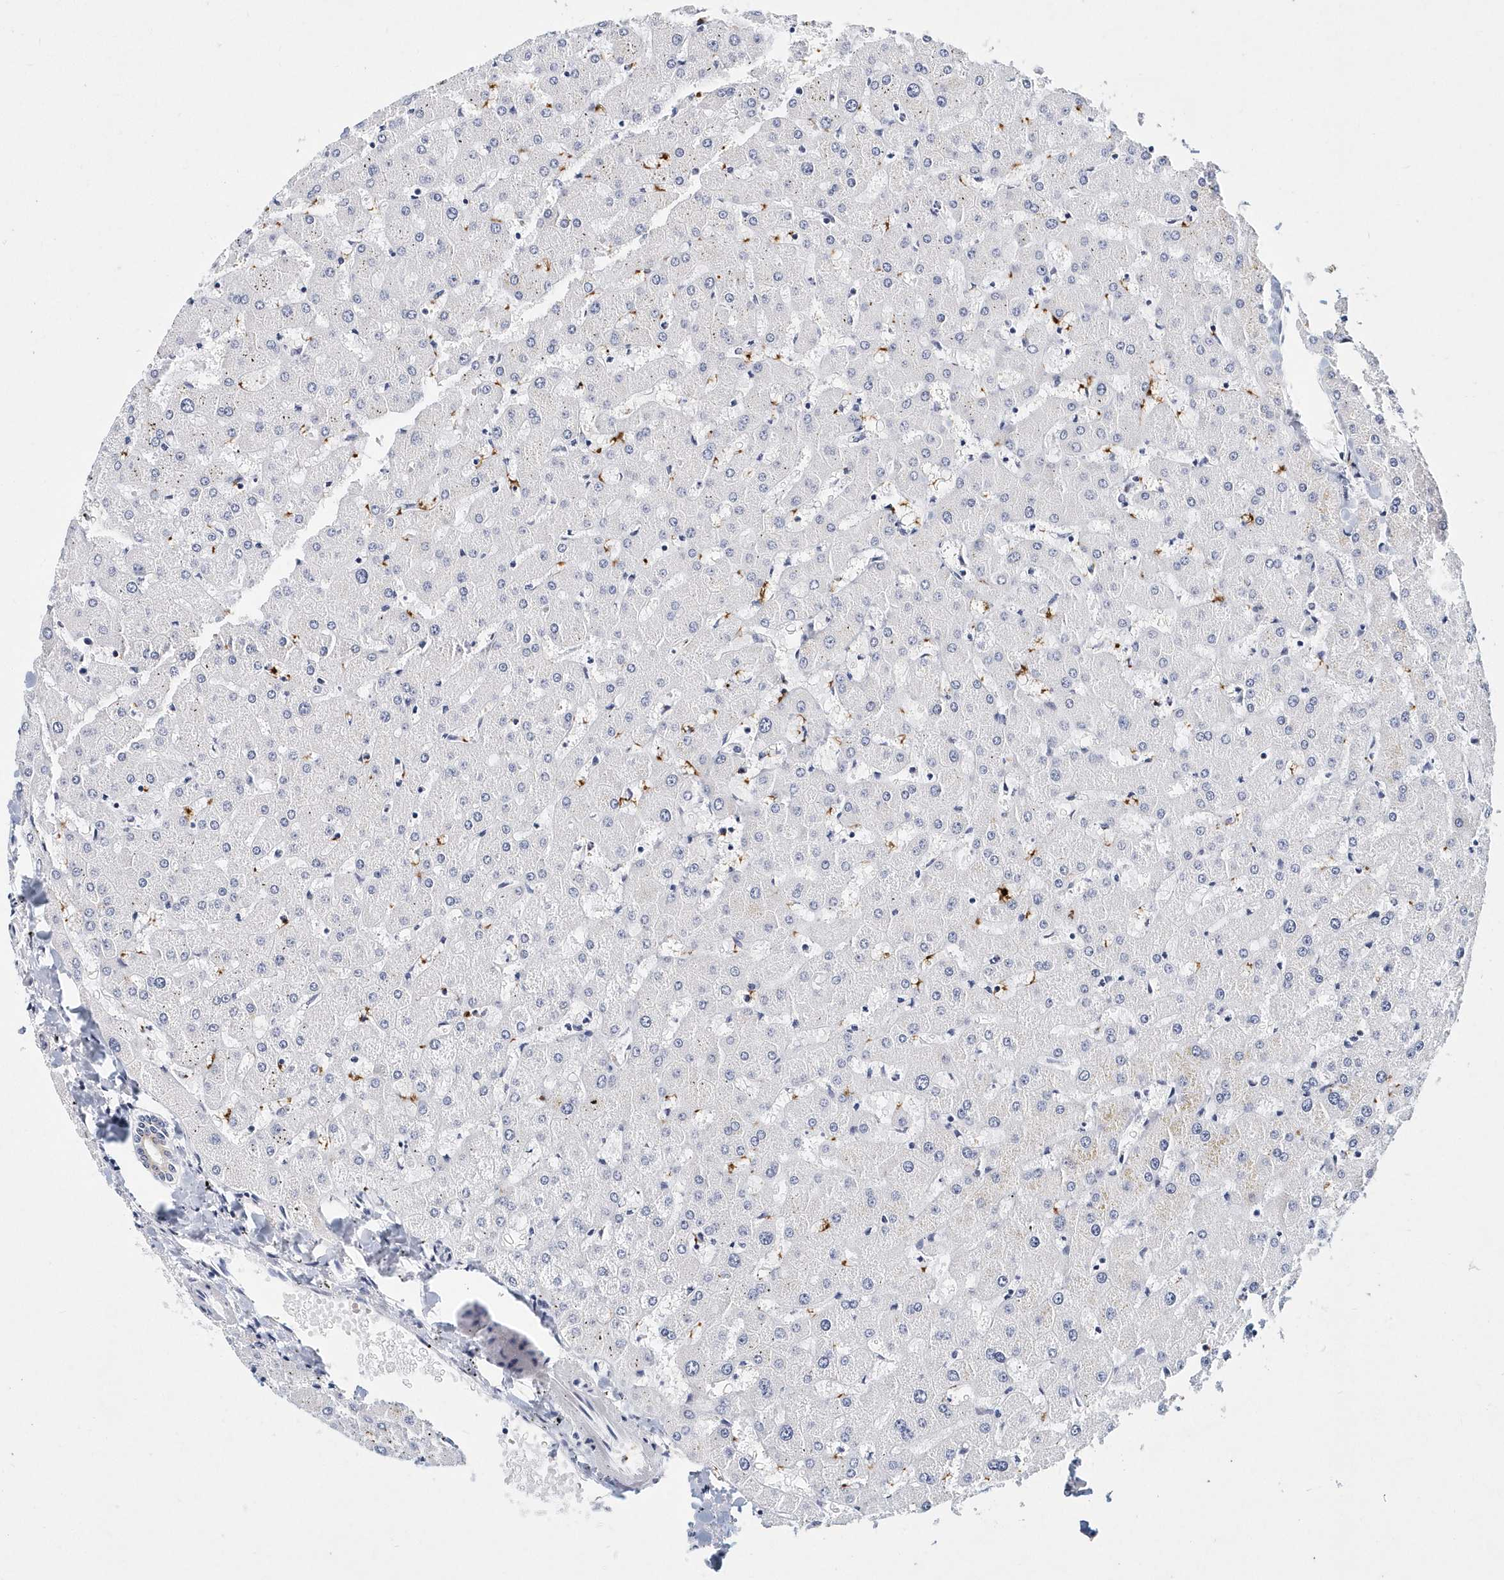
{"staining": {"intensity": "negative", "quantity": "none", "location": "none"}, "tissue": "liver", "cell_type": "Cholangiocytes", "image_type": "normal", "snomed": [{"axis": "morphology", "description": "Normal tissue, NOS"}, {"axis": "topography", "description": "Liver"}], "caption": "IHC image of unremarkable liver: human liver stained with DAB (3,3'-diaminobenzidine) demonstrates no significant protein positivity in cholangiocytes.", "gene": "ITGA2B", "patient": {"sex": "female", "age": 63}}